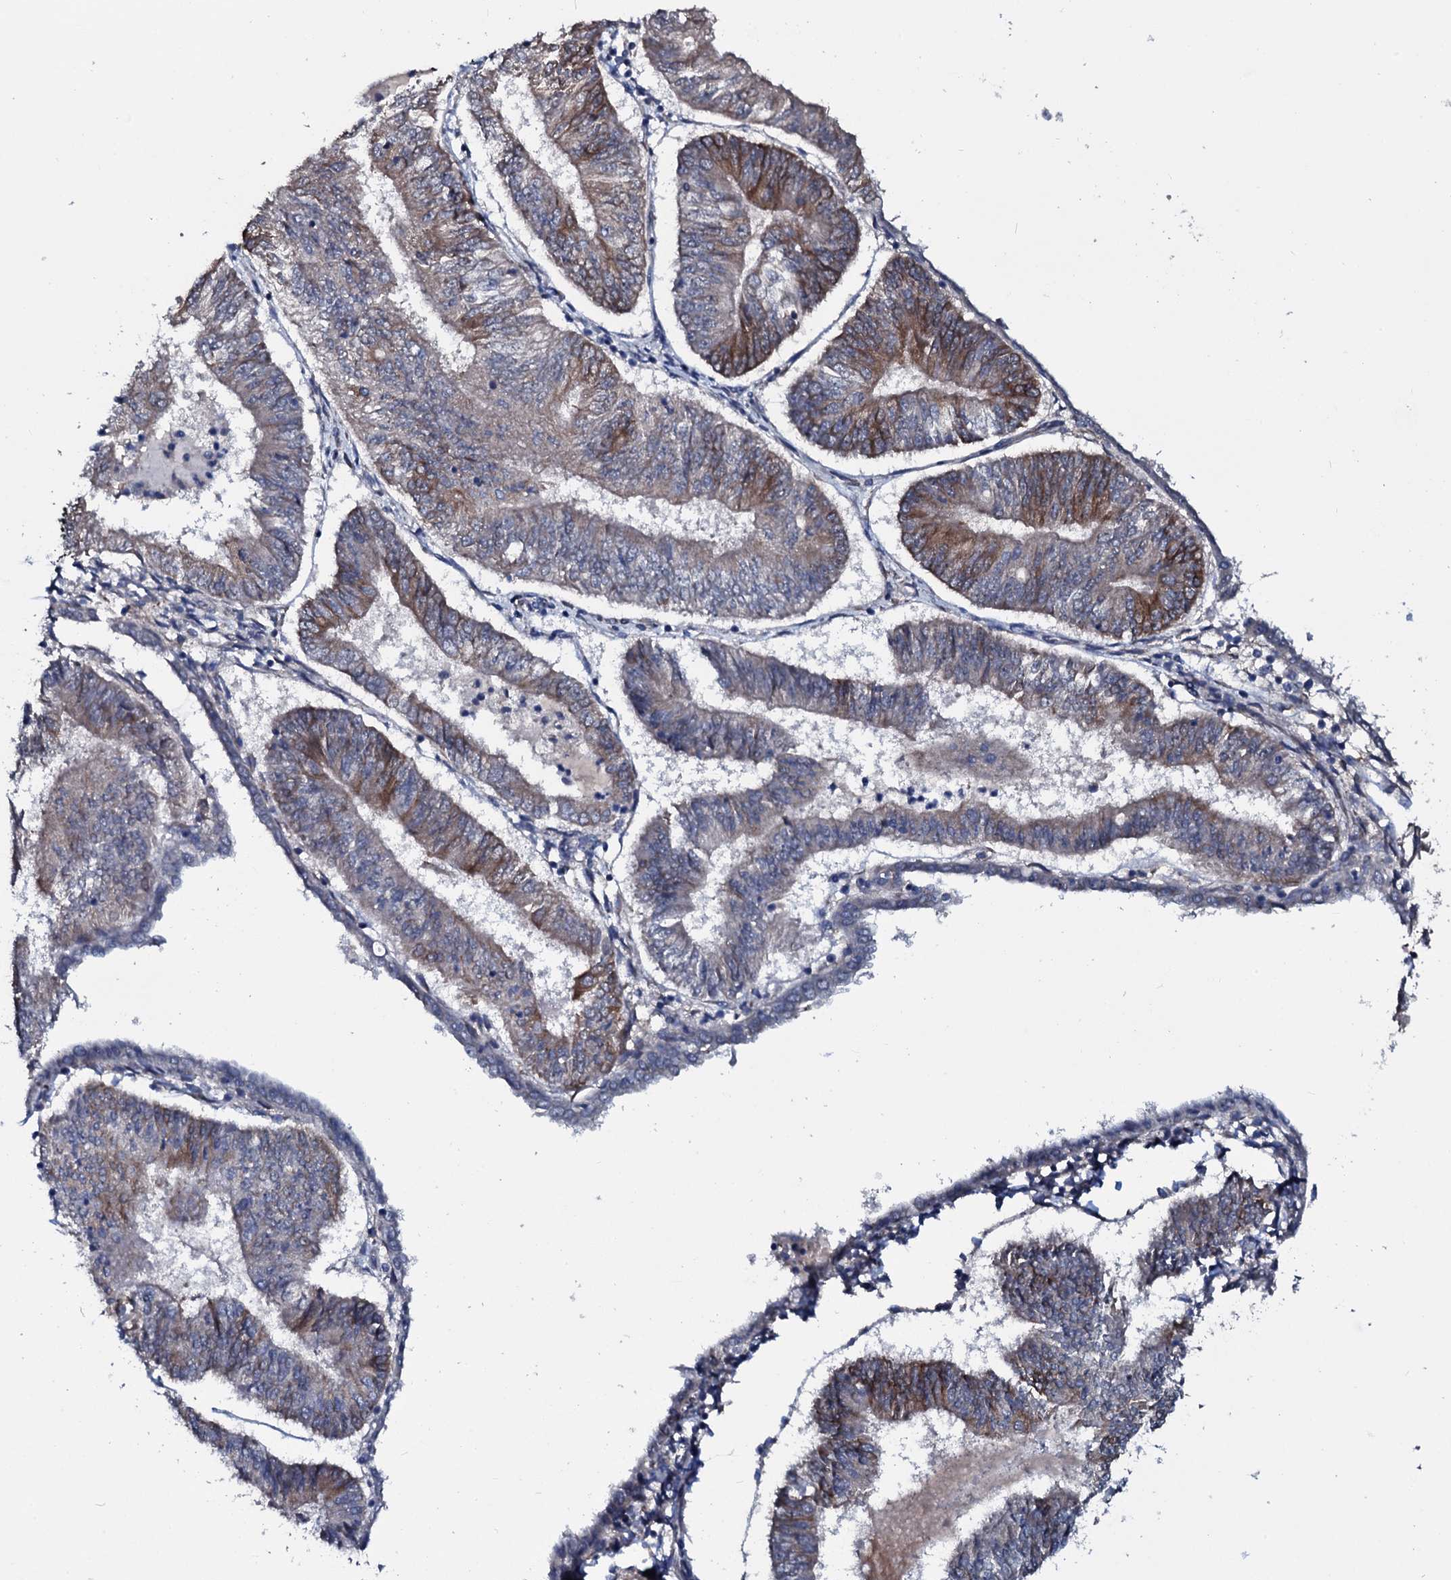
{"staining": {"intensity": "moderate", "quantity": "<25%", "location": "cytoplasmic/membranous"}, "tissue": "endometrial cancer", "cell_type": "Tumor cells", "image_type": "cancer", "snomed": [{"axis": "morphology", "description": "Adenocarcinoma, NOS"}, {"axis": "topography", "description": "Endometrium"}], "caption": "Tumor cells exhibit low levels of moderate cytoplasmic/membranous positivity in about <25% of cells in human endometrial cancer.", "gene": "IL12B", "patient": {"sex": "female", "age": 58}}